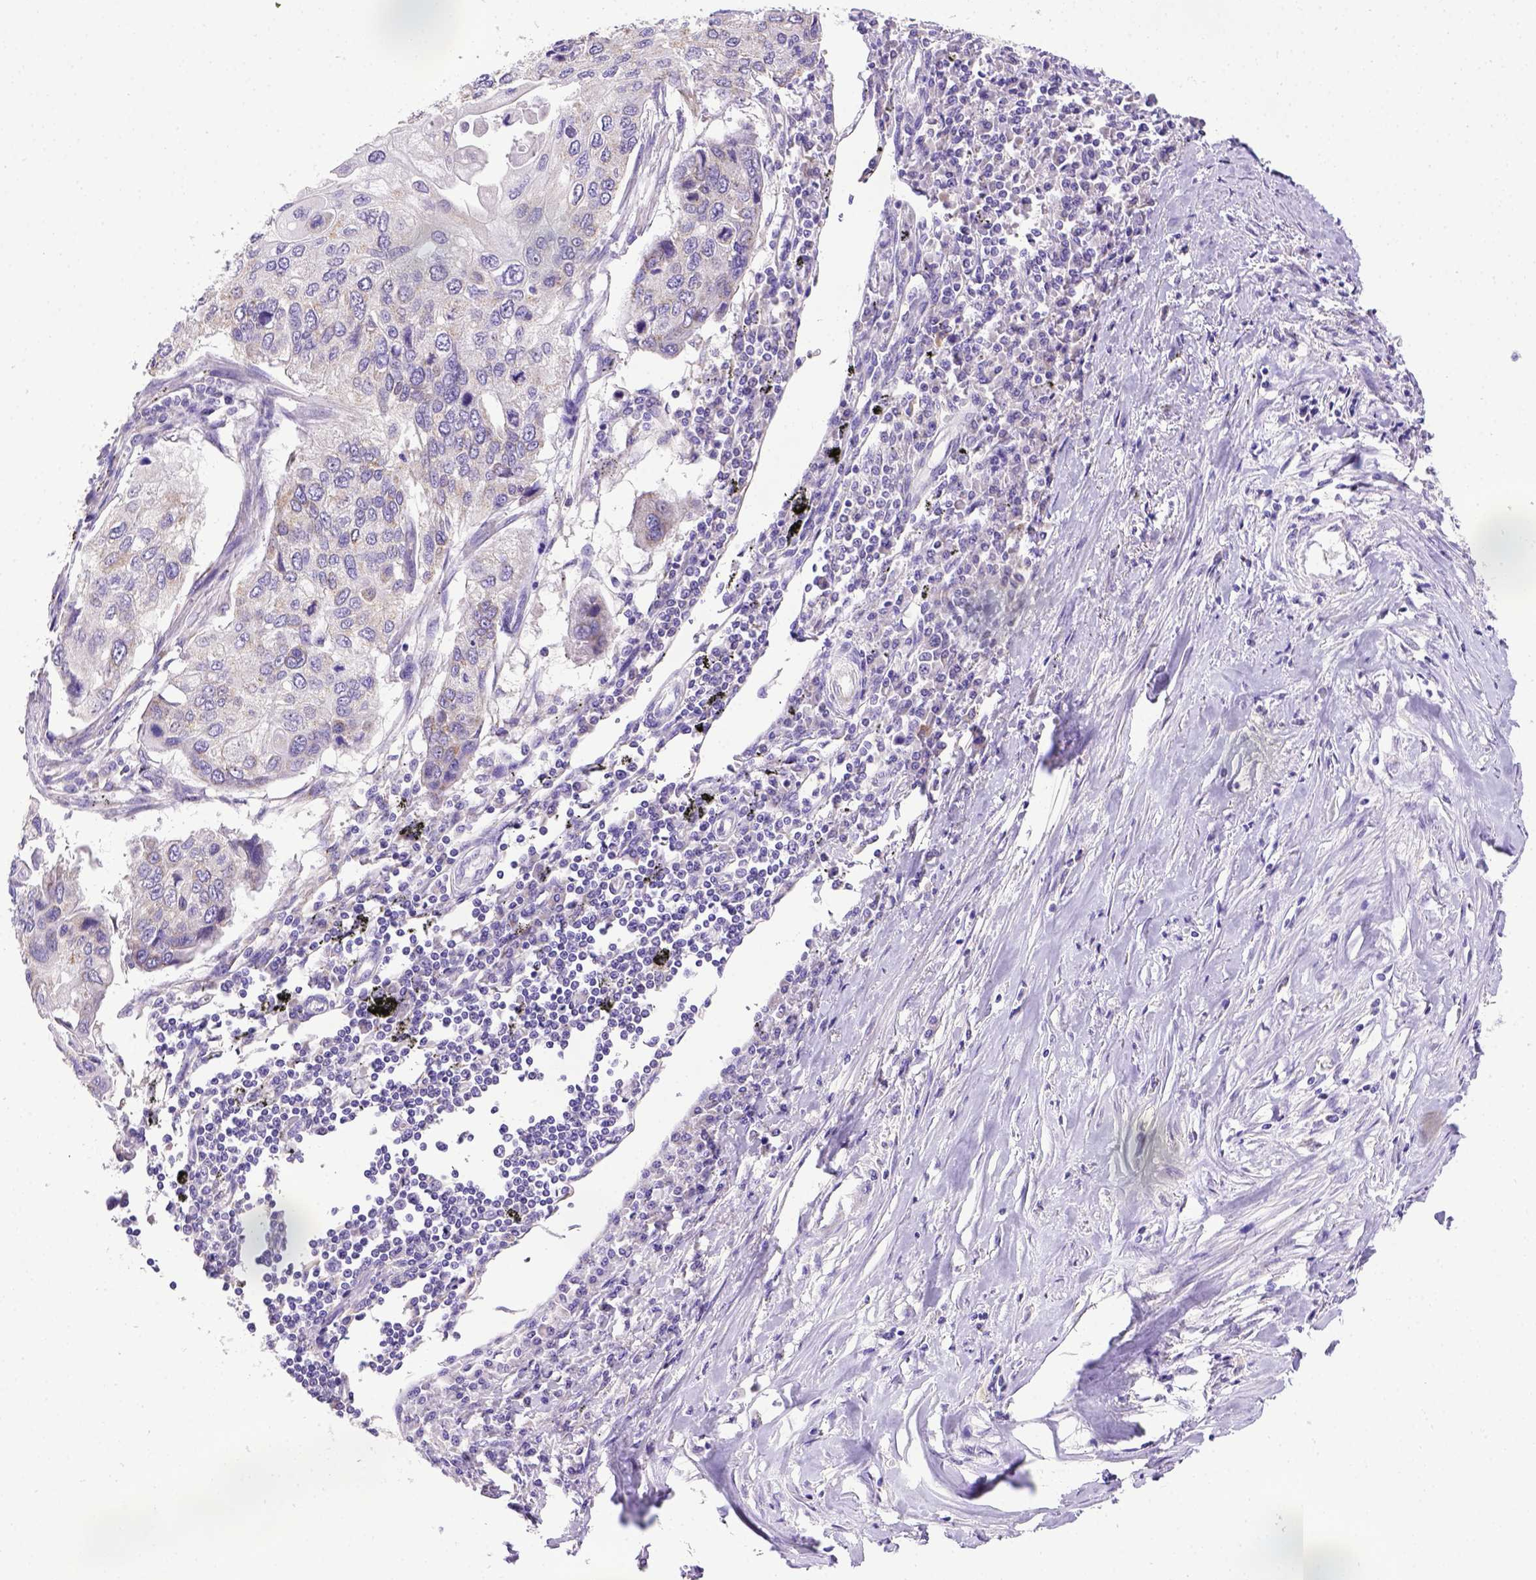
{"staining": {"intensity": "negative", "quantity": "none", "location": "none"}, "tissue": "lung cancer", "cell_type": "Tumor cells", "image_type": "cancer", "snomed": [{"axis": "morphology", "description": "Squamous cell carcinoma, NOS"}, {"axis": "morphology", "description": "Squamous cell carcinoma, metastatic, NOS"}, {"axis": "topography", "description": "Lung"}], "caption": "Image shows no significant protein expression in tumor cells of lung cancer.", "gene": "SPEF1", "patient": {"sex": "male", "age": 63}}